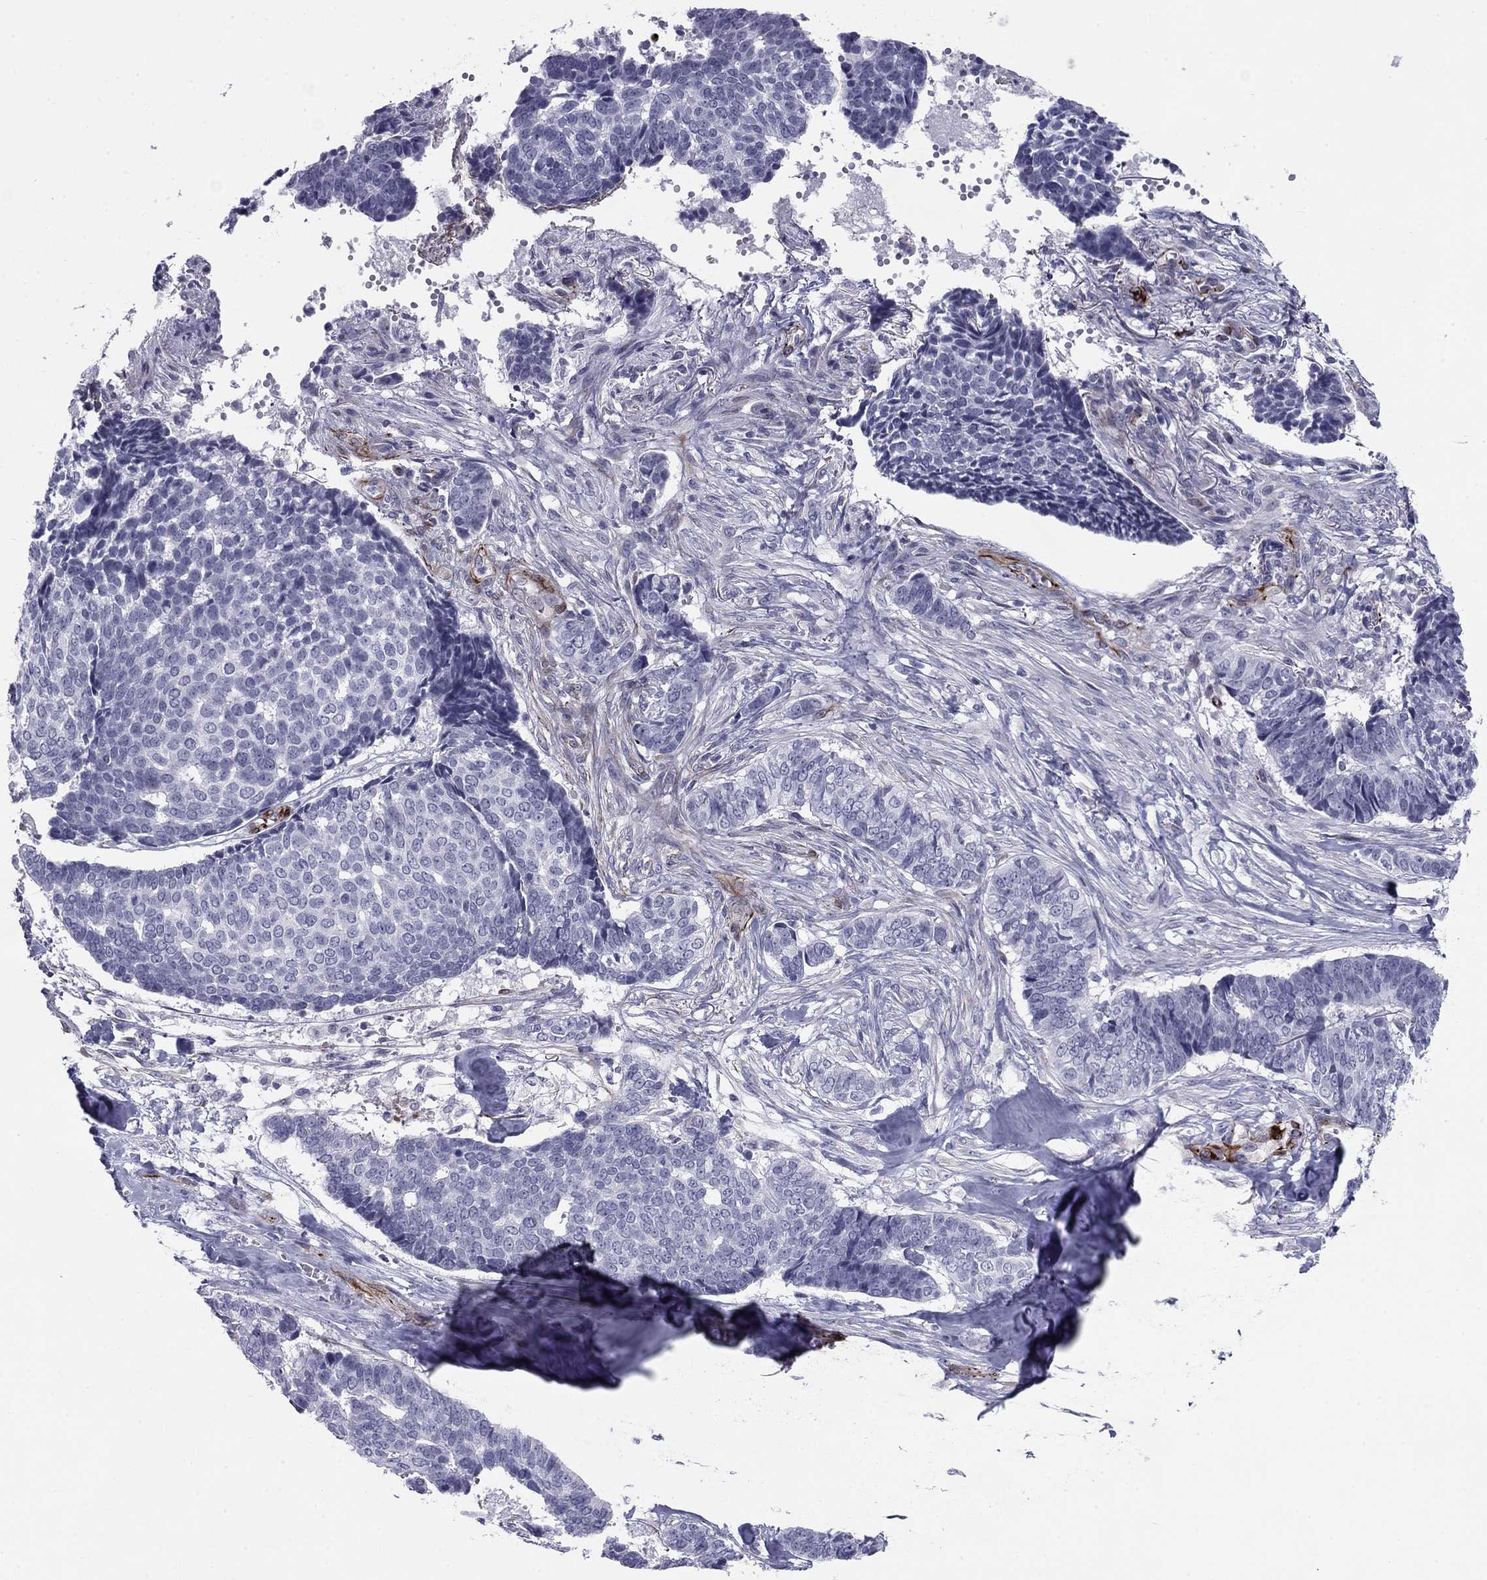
{"staining": {"intensity": "negative", "quantity": "none", "location": "none"}, "tissue": "skin cancer", "cell_type": "Tumor cells", "image_type": "cancer", "snomed": [{"axis": "morphology", "description": "Basal cell carcinoma"}, {"axis": "topography", "description": "Skin"}], "caption": "Immunohistochemistry histopathology image of neoplastic tissue: human skin basal cell carcinoma stained with DAB exhibits no significant protein staining in tumor cells. The staining was performed using DAB (3,3'-diaminobenzidine) to visualize the protein expression in brown, while the nuclei were stained in blue with hematoxylin (Magnification: 20x).", "gene": "ANKS4B", "patient": {"sex": "male", "age": 86}}